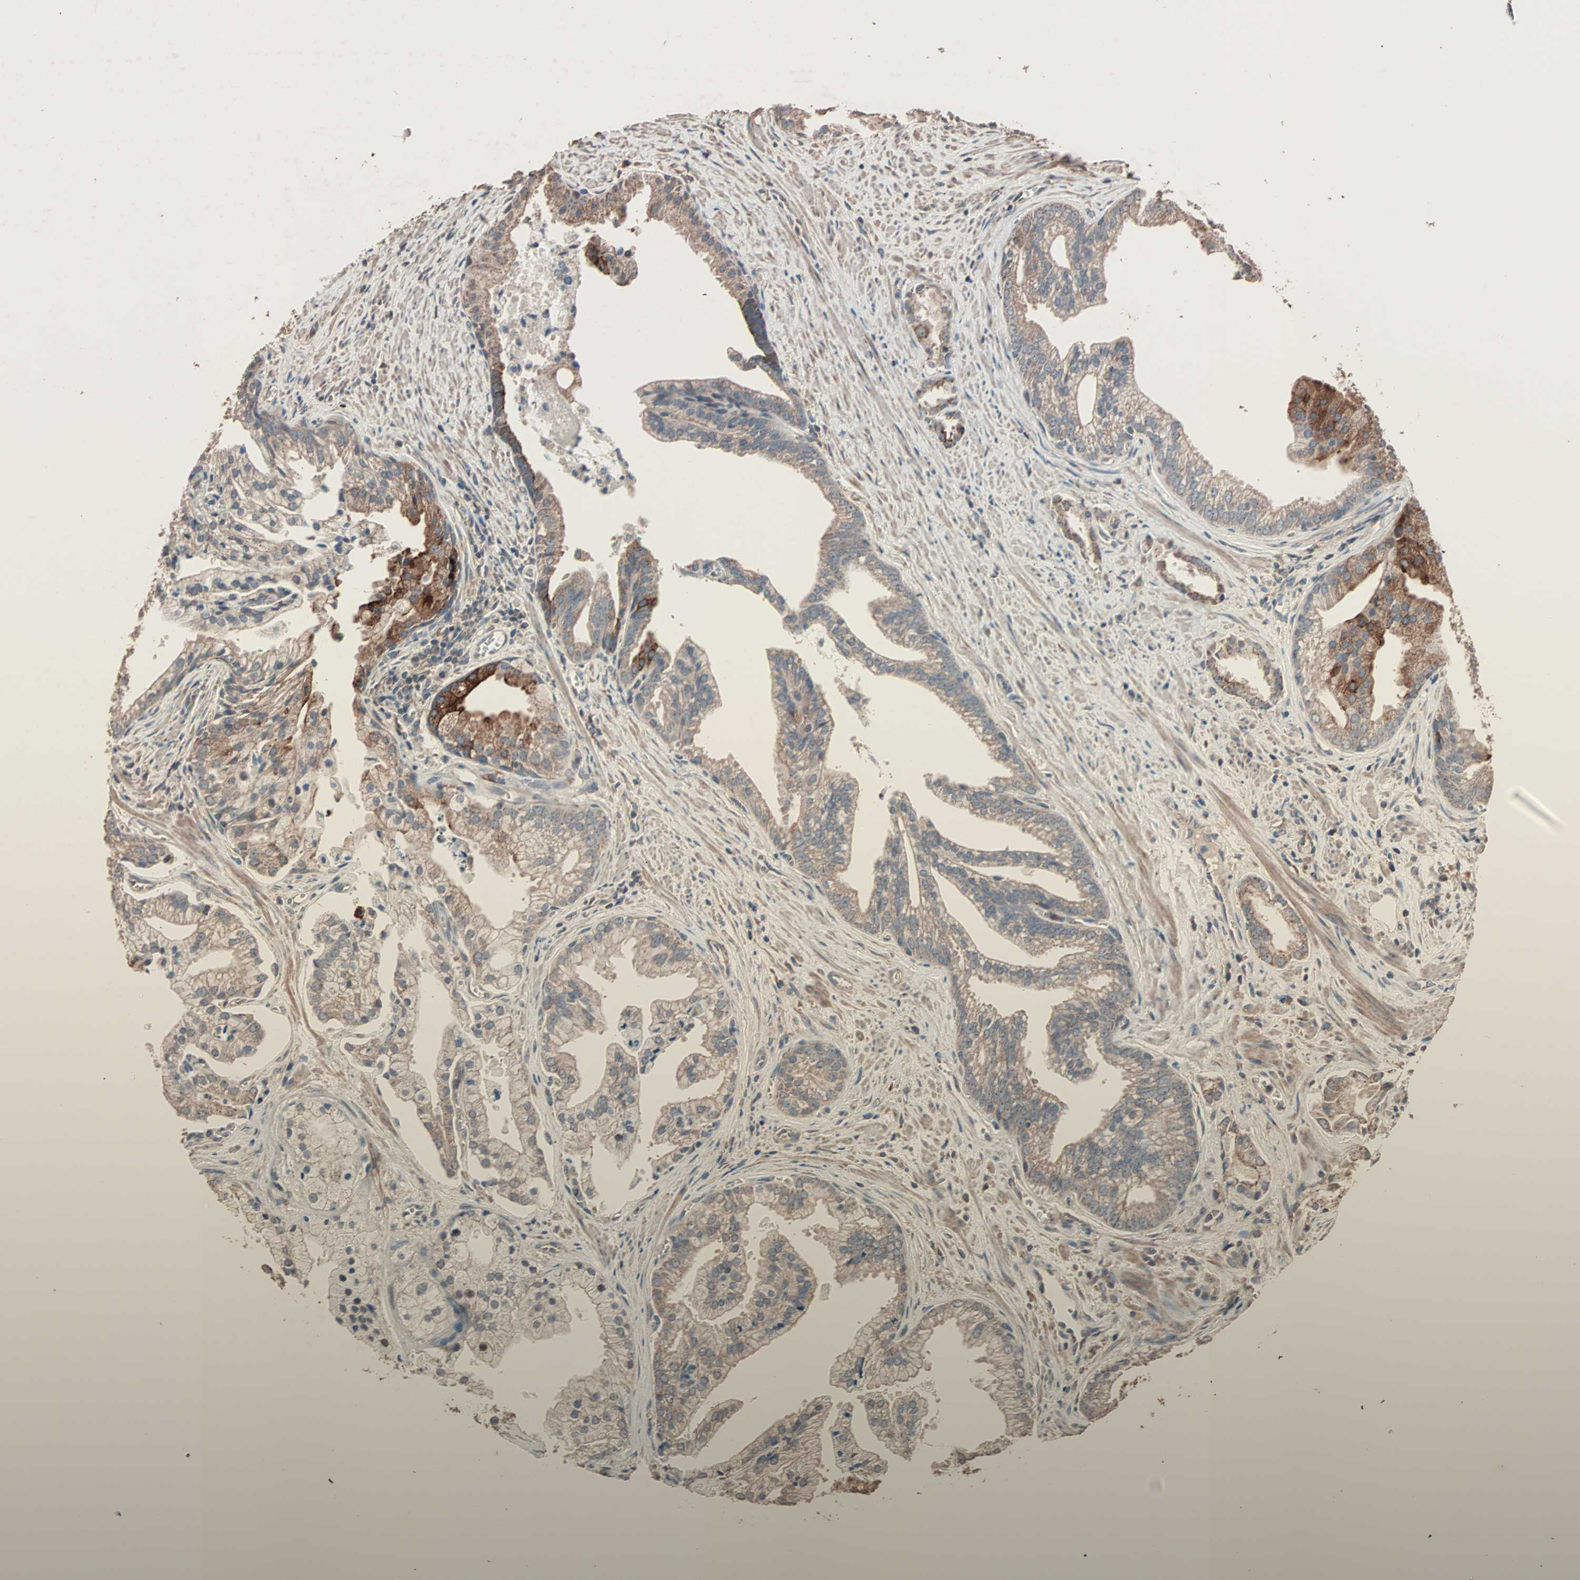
{"staining": {"intensity": "weak", "quantity": ">75%", "location": "cytoplasmic/membranous"}, "tissue": "prostate cancer", "cell_type": "Tumor cells", "image_type": "cancer", "snomed": [{"axis": "morphology", "description": "Adenocarcinoma, High grade"}, {"axis": "topography", "description": "Prostate"}], "caption": "Protein staining of prostate cancer (high-grade adenocarcinoma) tissue reveals weak cytoplasmic/membranous expression in approximately >75% of tumor cells.", "gene": "MRPL2", "patient": {"sex": "male", "age": 67}}